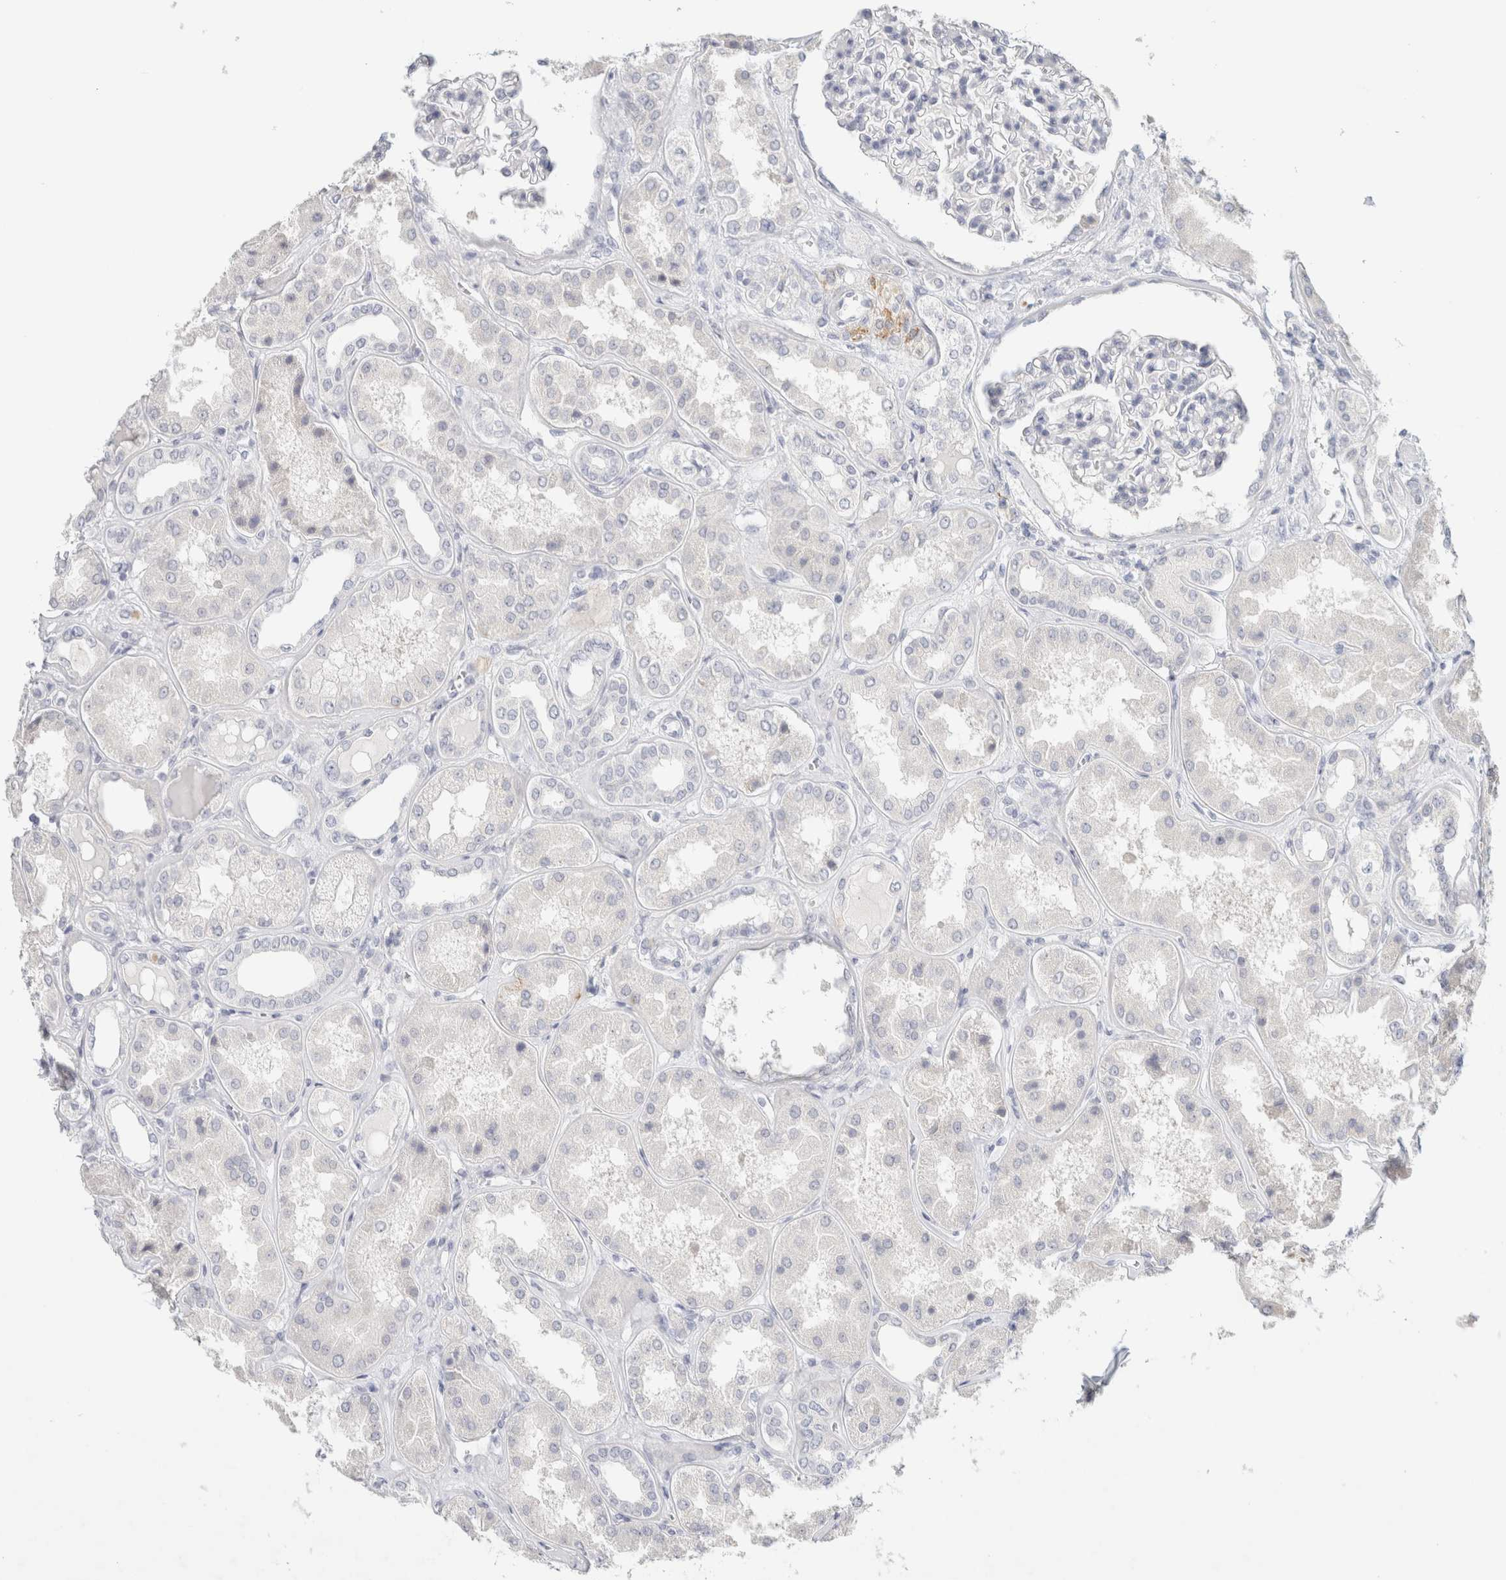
{"staining": {"intensity": "negative", "quantity": "none", "location": "none"}, "tissue": "kidney", "cell_type": "Cells in glomeruli", "image_type": "normal", "snomed": [{"axis": "morphology", "description": "Normal tissue, NOS"}, {"axis": "topography", "description": "Kidney"}], "caption": "High power microscopy micrograph of an immunohistochemistry image of benign kidney, revealing no significant staining in cells in glomeruli.", "gene": "NEFM", "patient": {"sex": "female", "age": 56}}